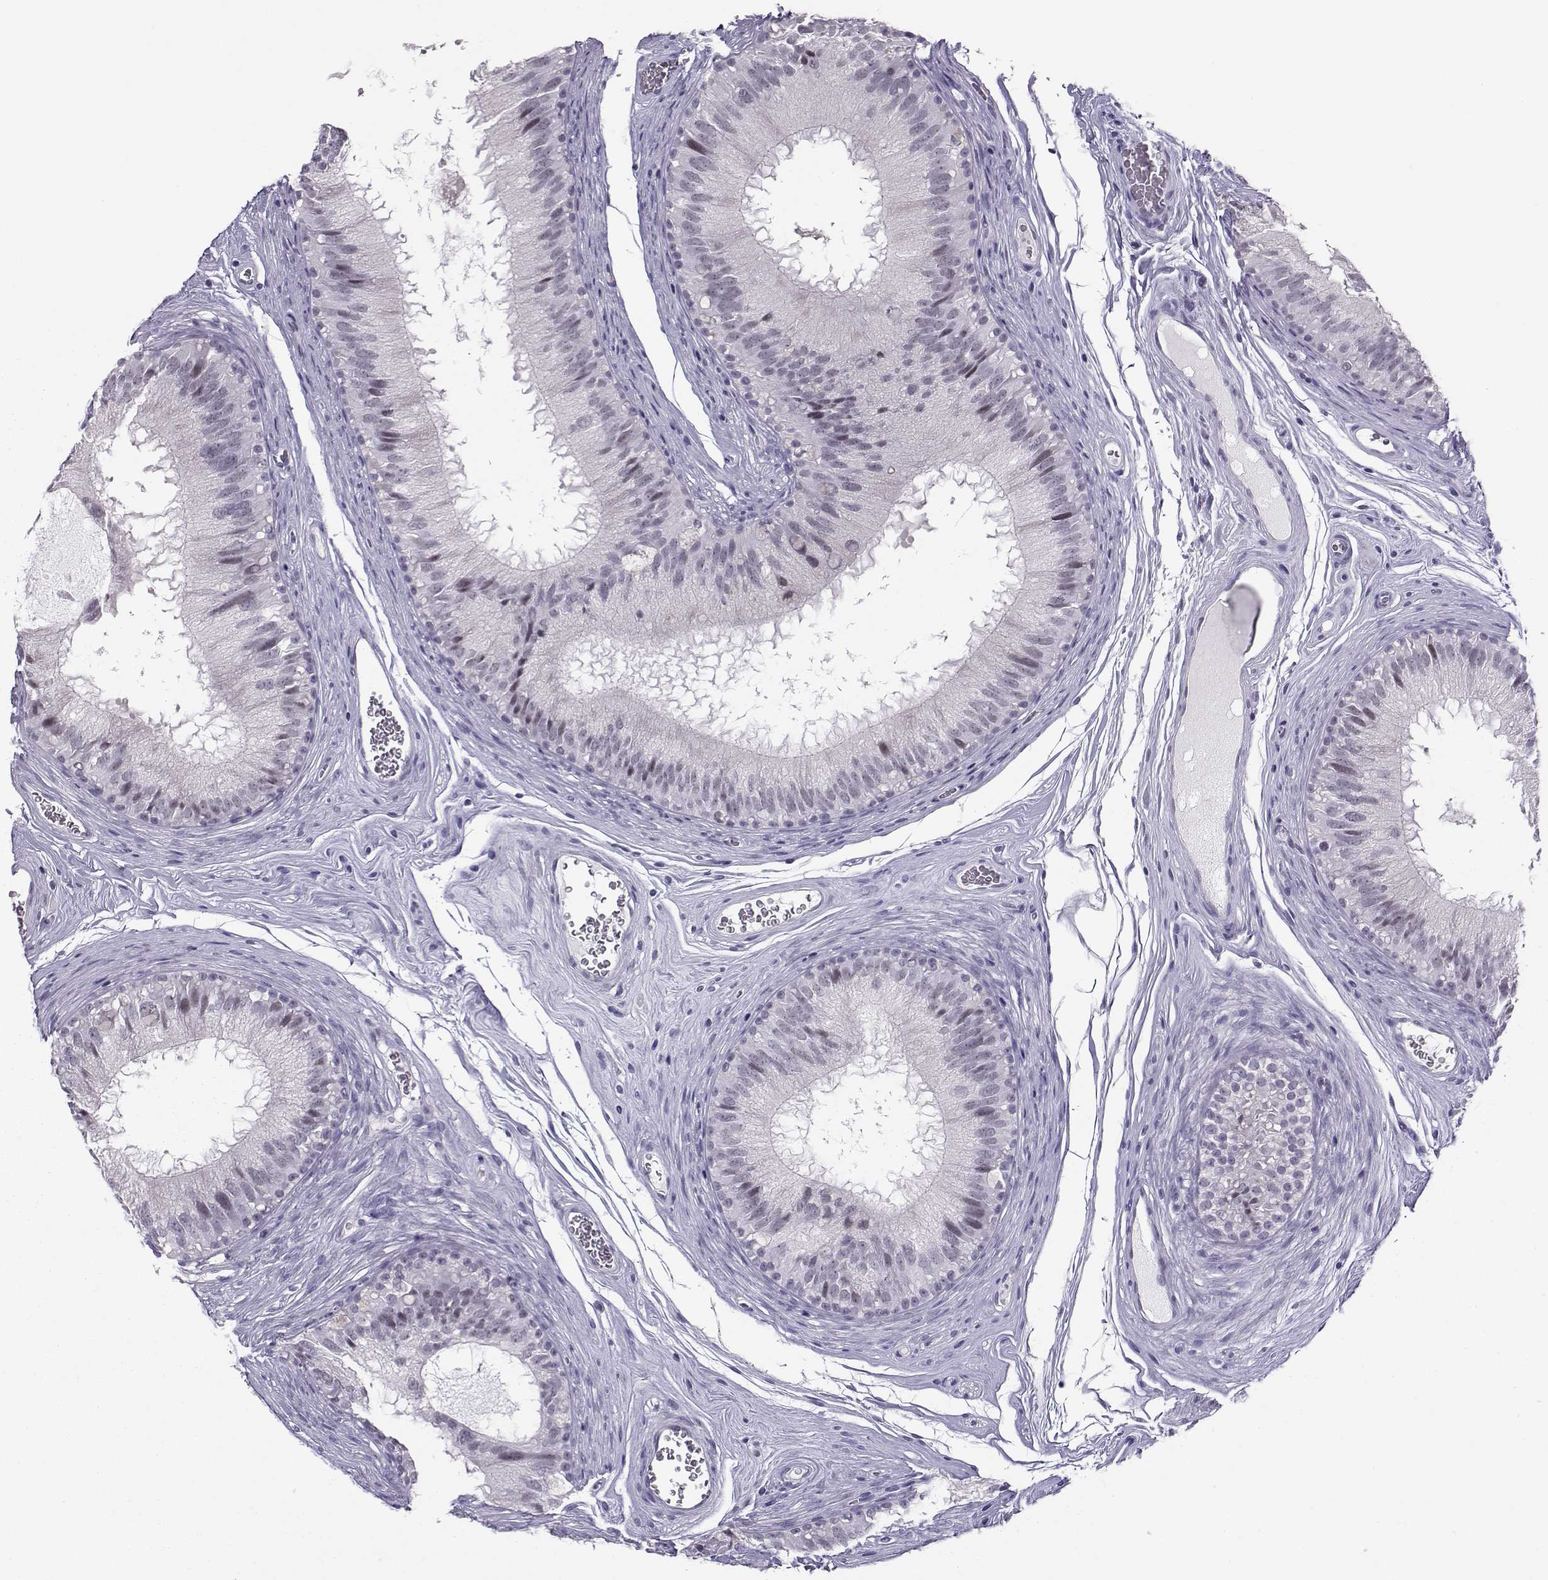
{"staining": {"intensity": "negative", "quantity": "none", "location": "none"}, "tissue": "epididymis", "cell_type": "Glandular cells", "image_type": "normal", "snomed": [{"axis": "morphology", "description": "Normal tissue, NOS"}, {"axis": "topography", "description": "Epididymis"}], "caption": "Glandular cells show no significant positivity in benign epididymis. (DAB (3,3'-diaminobenzidine) immunohistochemistry visualized using brightfield microscopy, high magnification).", "gene": "DNAAF1", "patient": {"sex": "male", "age": 37}}